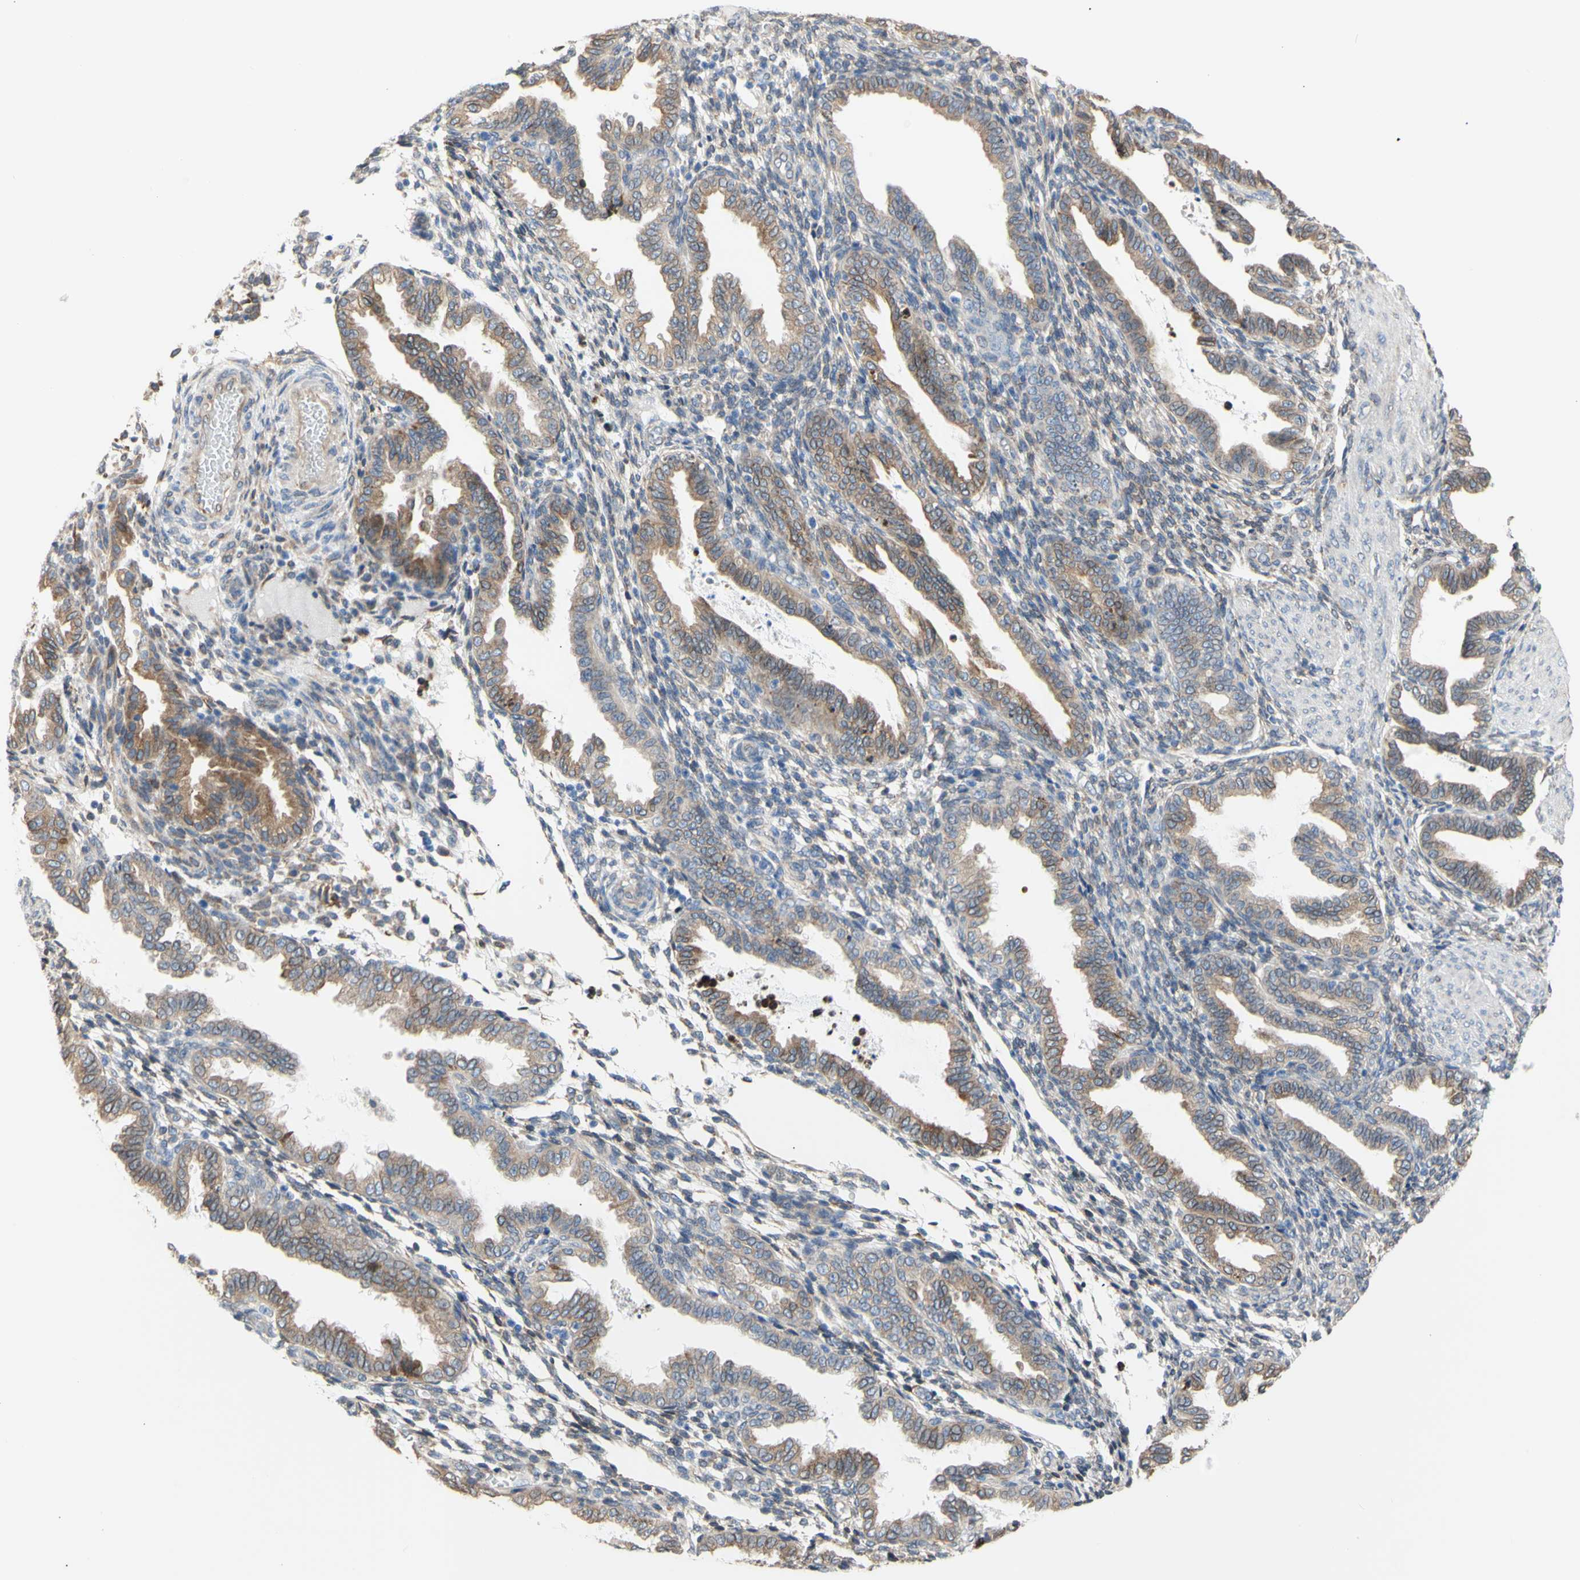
{"staining": {"intensity": "weak", "quantity": "25%-75%", "location": "cytoplasmic/membranous,nuclear"}, "tissue": "endometrium", "cell_type": "Cells in endometrial stroma", "image_type": "normal", "snomed": [{"axis": "morphology", "description": "Normal tissue, NOS"}, {"axis": "topography", "description": "Endometrium"}], "caption": "Immunohistochemistry of benign endometrium shows low levels of weak cytoplasmic/membranous,nuclear positivity in approximately 25%-75% of cells in endometrial stroma.", "gene": "ERLIN1", "patient": {"sex": "female", "age": 33}}